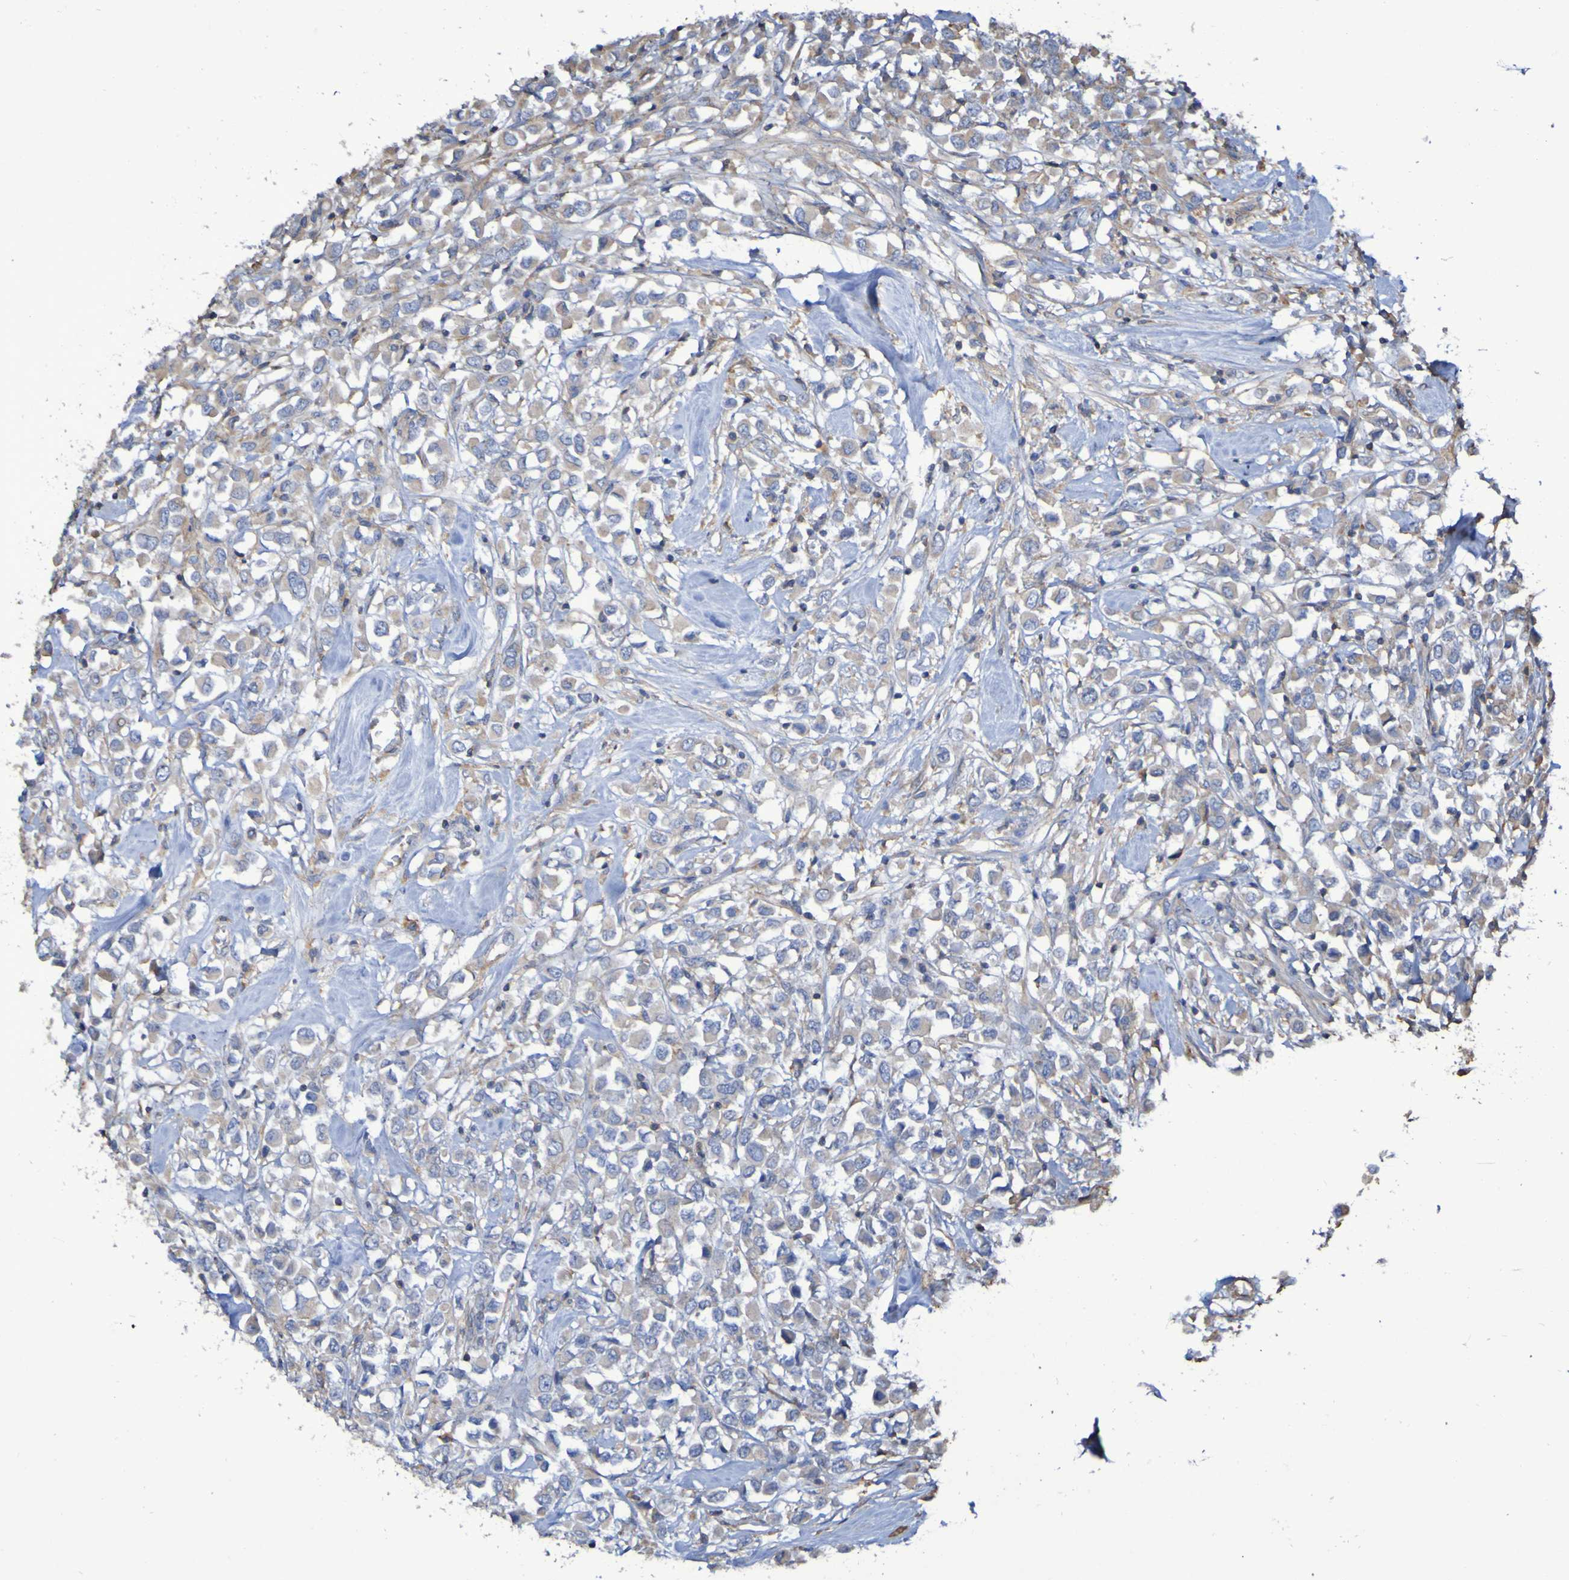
{"staining": {"intensity": "weak", "quantity": ">75%", "location": "cytoplasmic/membranous"}, "tissue": "breast cancer", "cell_type": "Tumor cells", "image_type": "cancer", "snomed": [{"axis": "morphology", "description": "Duct carcinoma"}, {"axis": "topography", "description": "Breast"}], "caption": "Protein expression analysis of infiltrating ductal carcinoma (breast) shows weak cytoplasmic/membranous positivity in about >75% of tumor cells.", "gene": "SYNJ1", "patient": {"sex": "female", "age": 61}}